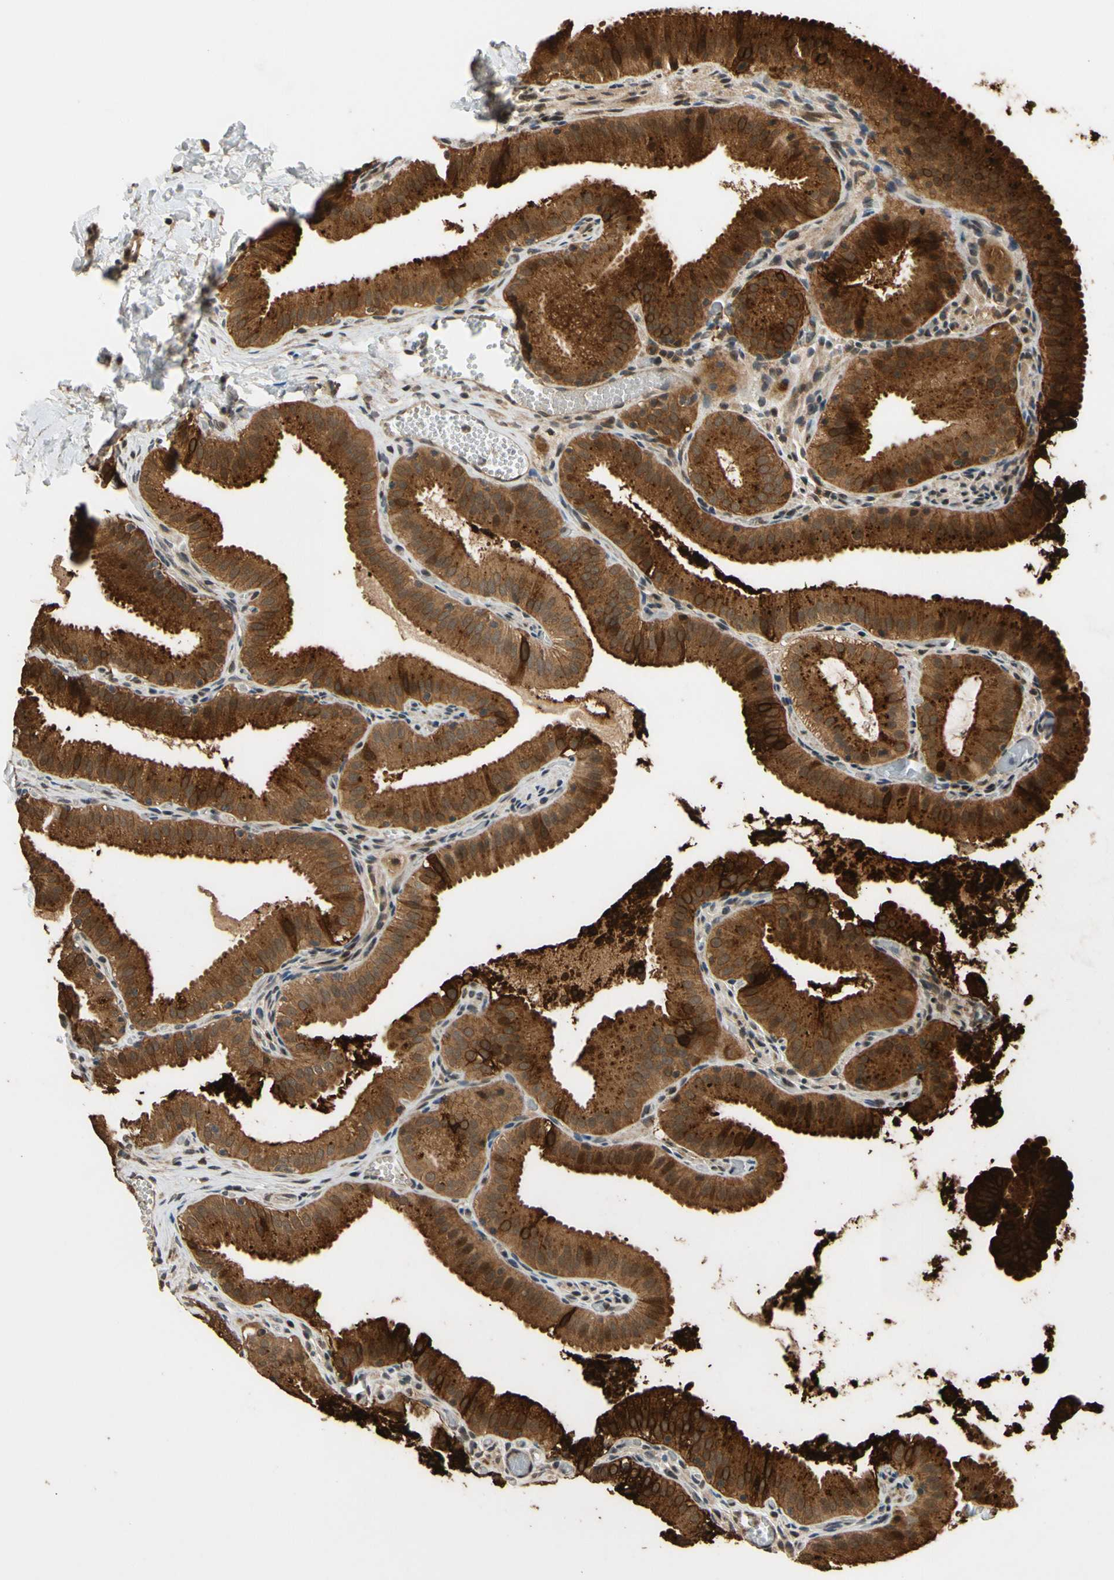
{"staining": {"intensity": "strong", "quantity": ">75%", "location": "cytoplasmic/membranous"}, "tissue": "gallbladder", "cell_type": "Glandular cells", "image_type": "normal", "snomed": [{"axis": "morphology", "description": "Normal tissue, NOS"}, {"axis": "topography", "description": "Gallbladder"}], "caption": "Protein staining by immunohistochemistry (IHC) displays strong cytoplasmic/membranous expression in approximately >75% of glandular cells in normal gallbladder.", "gene": "TMEM230", "patient": {"sex": "male", "age": 54}}